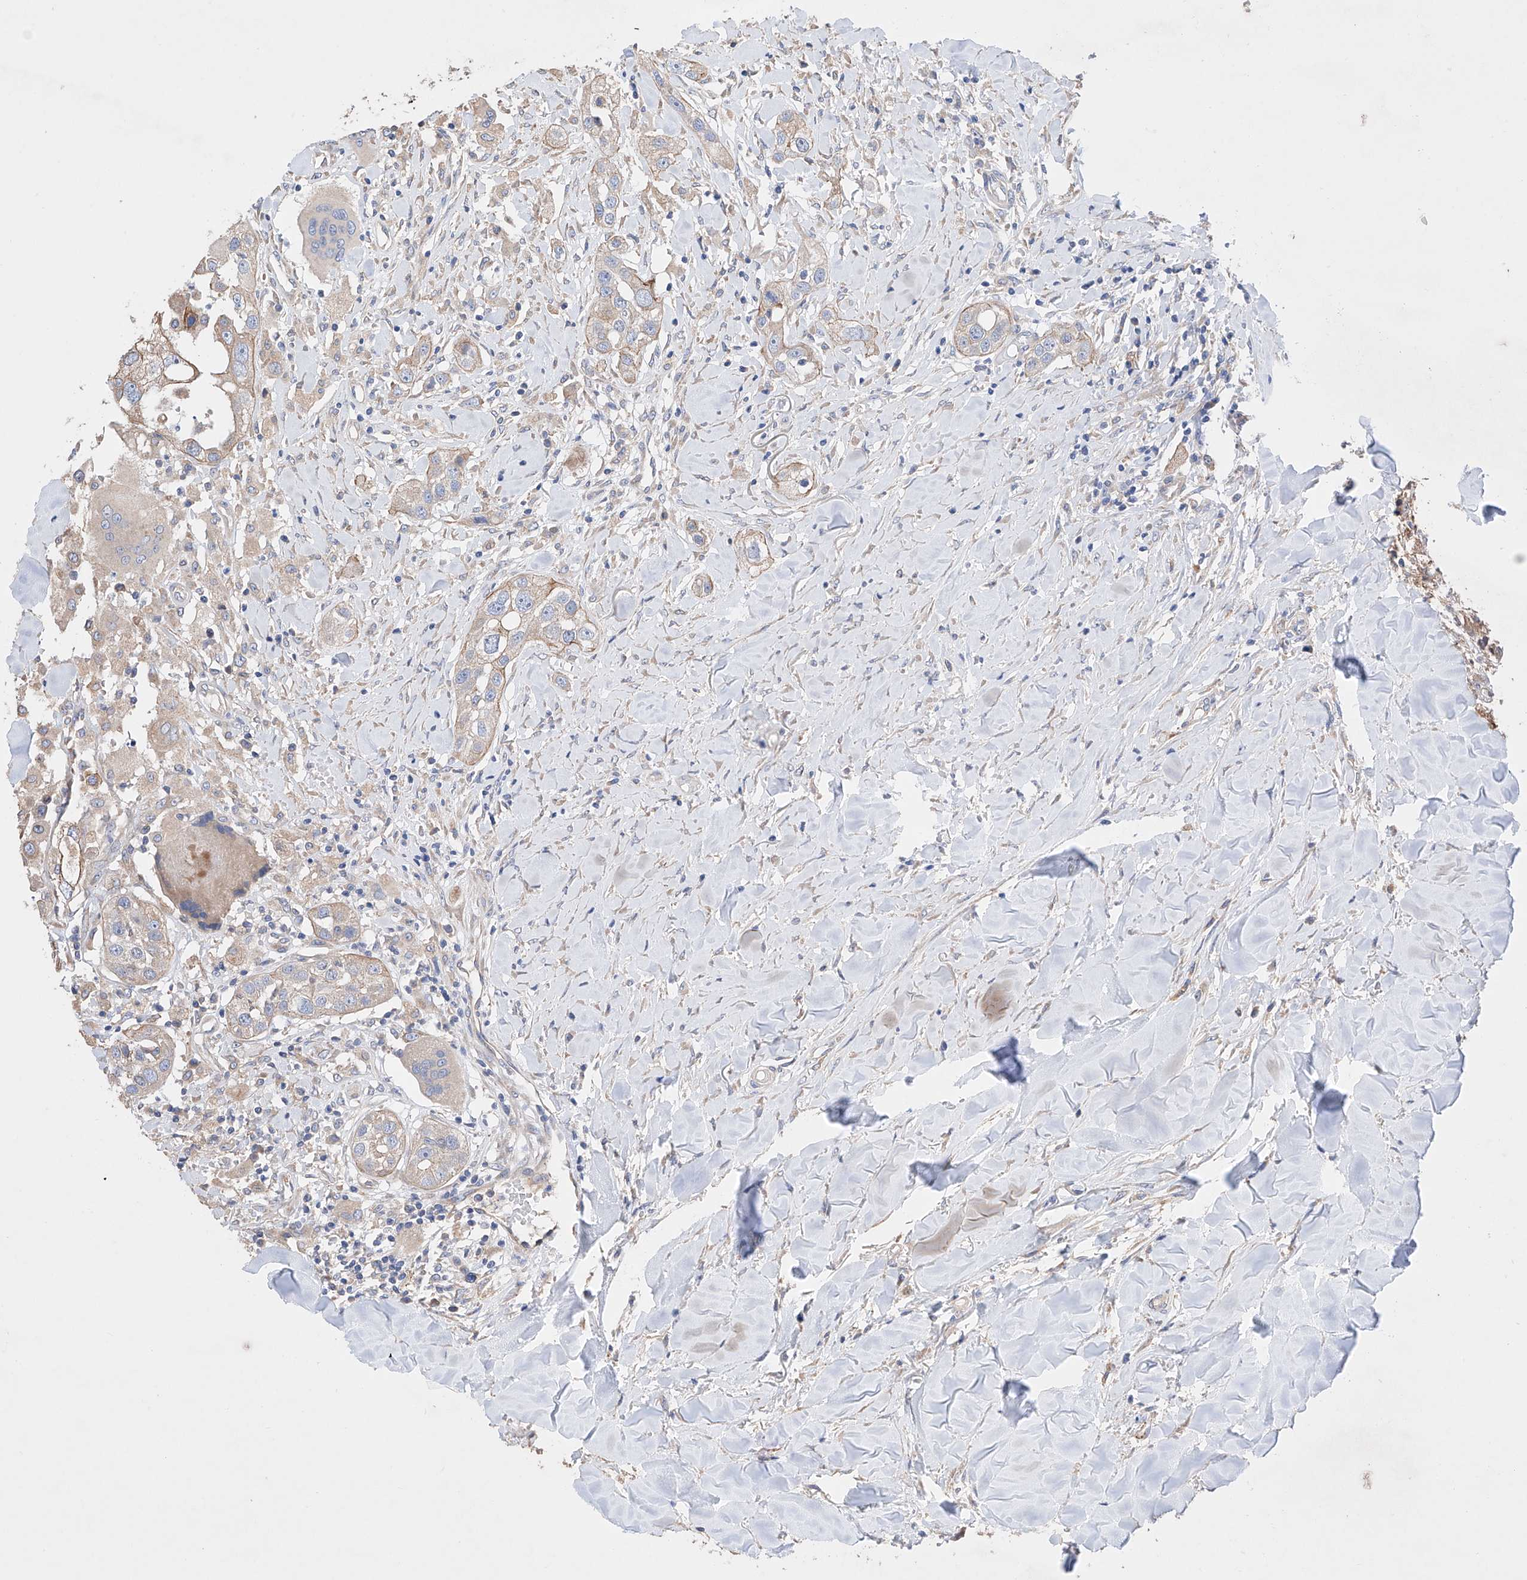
{"staining": {"intensity": "weak", "quantity": ">75%", "location": "cytoplasmic/membranous"}, "tissue": "head and neck cancer", "cell_type": "Tumor cells", "image_type": "cancer", "snomed": [{"axis": "morphology", "description": "Normal tissue, NOS"}, {"axis": "morphology", "description": "Squamous cell carcinoma, NOS"}, {"axis": "topography", "description": "Skeletal muscle"}, {"axis": "topography", "description": "Head-Neck"}], "caption": "Immunohistochemistry histopathology image of neoplastic tissue: squamous cell carcinoma (head and neck) stained using immunohistochemistry (IHC) demonstrates low levels of weak protein expression localized specifically in the cytoplasmic/membranous of tumor cells, appearing as a cytoplasmic/membranous brown color.", "gene": "AFG1L", "patient": {"sex": "male", "age": 51}}